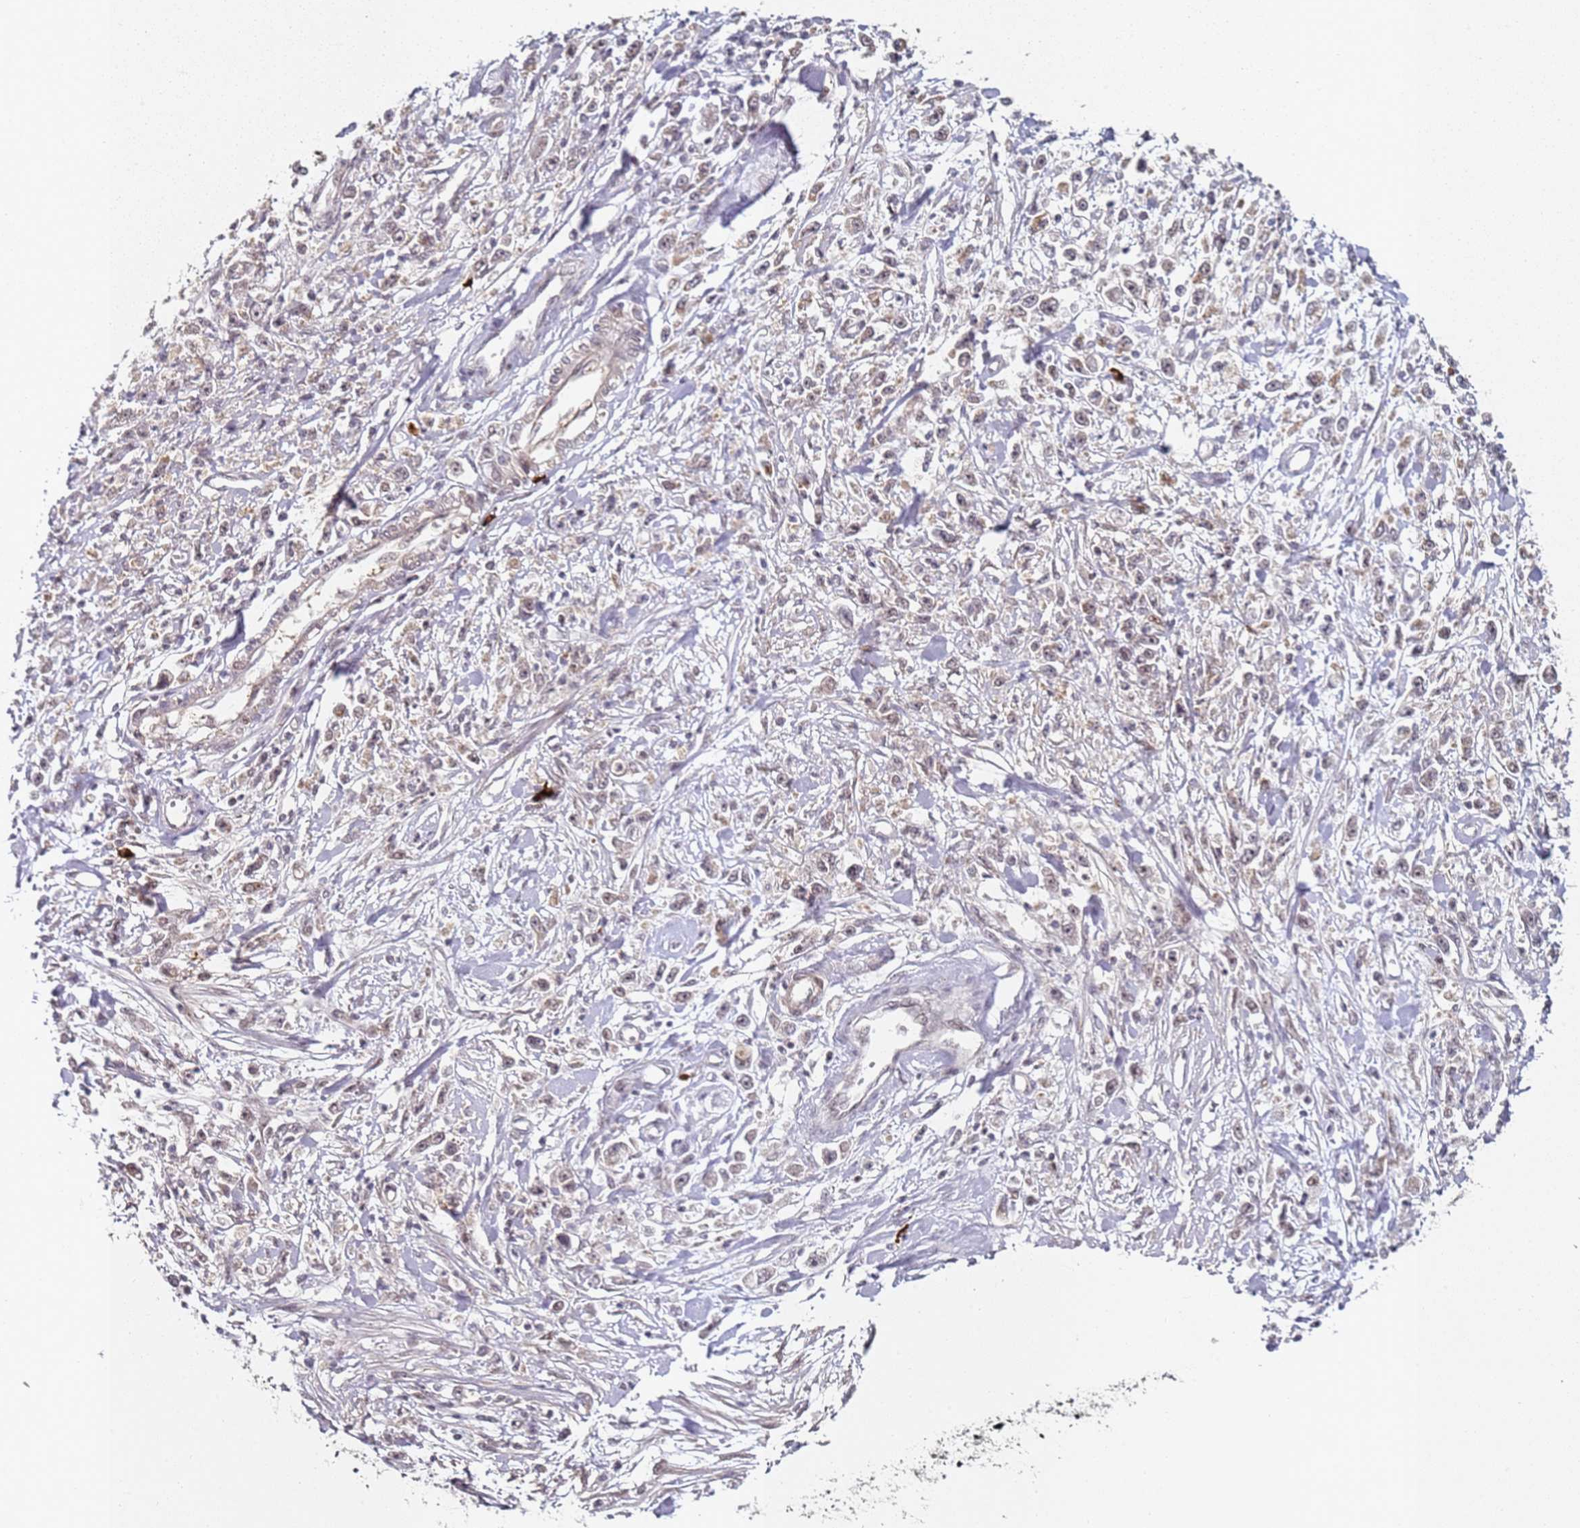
{"staining": {"intensity": "weak", "quantity": ">75%", "location": "nuclear"}, "tissue": "stomach cancer", "cell_type": "Tumor cells", "image_type": "cancer", "snomed": [{"axis": "morphology", "description": "Adenocarcinoma, NOS"}, {"axis": "topography", "description": "Stomach"}], "caption": "A brown stain highlights weak nuclear staining of a protein in stomach cancer (adenocarcinoma) tumor cells.", "gene": "ATF6B", "patient": {"sex": "female", "age": 59}}